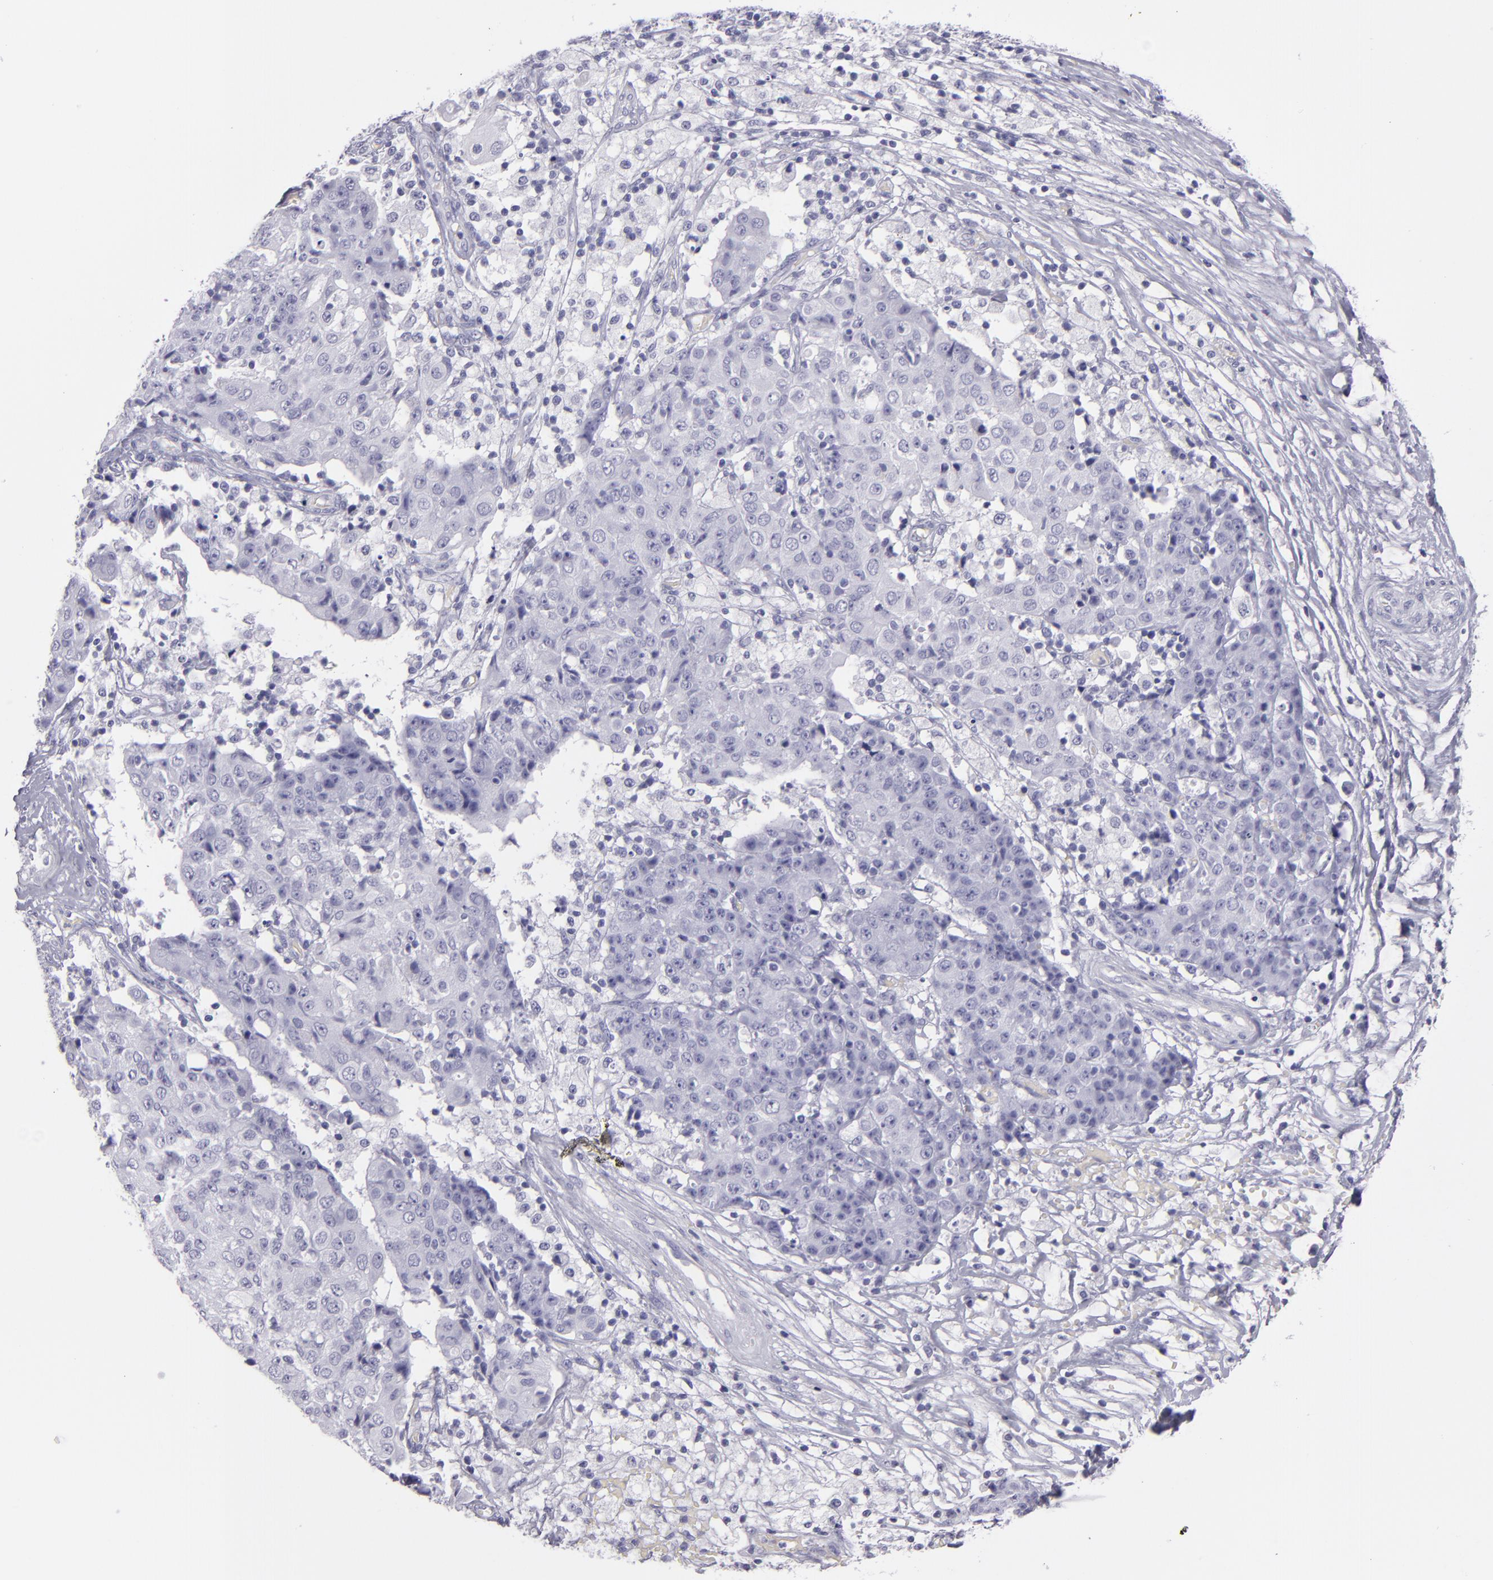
{"staining": {"intensity": "negative", "quantity": "none", "location": "none"}, "tissue": "ovarian cancer", "cell_type": "Tumor cells", "image_type": "cancer", "snomed": [{"axis": "morphology", "description": "Carcinoma, endometroid"}, {"axis": "topography", "description": "Ovary"}], "caption": "The micrograph demonstrates no staining of tumor cells in ovarian endometroid carcinoma.", "gene": "CR2", "patient": {"sex": "female", "age": 42}}